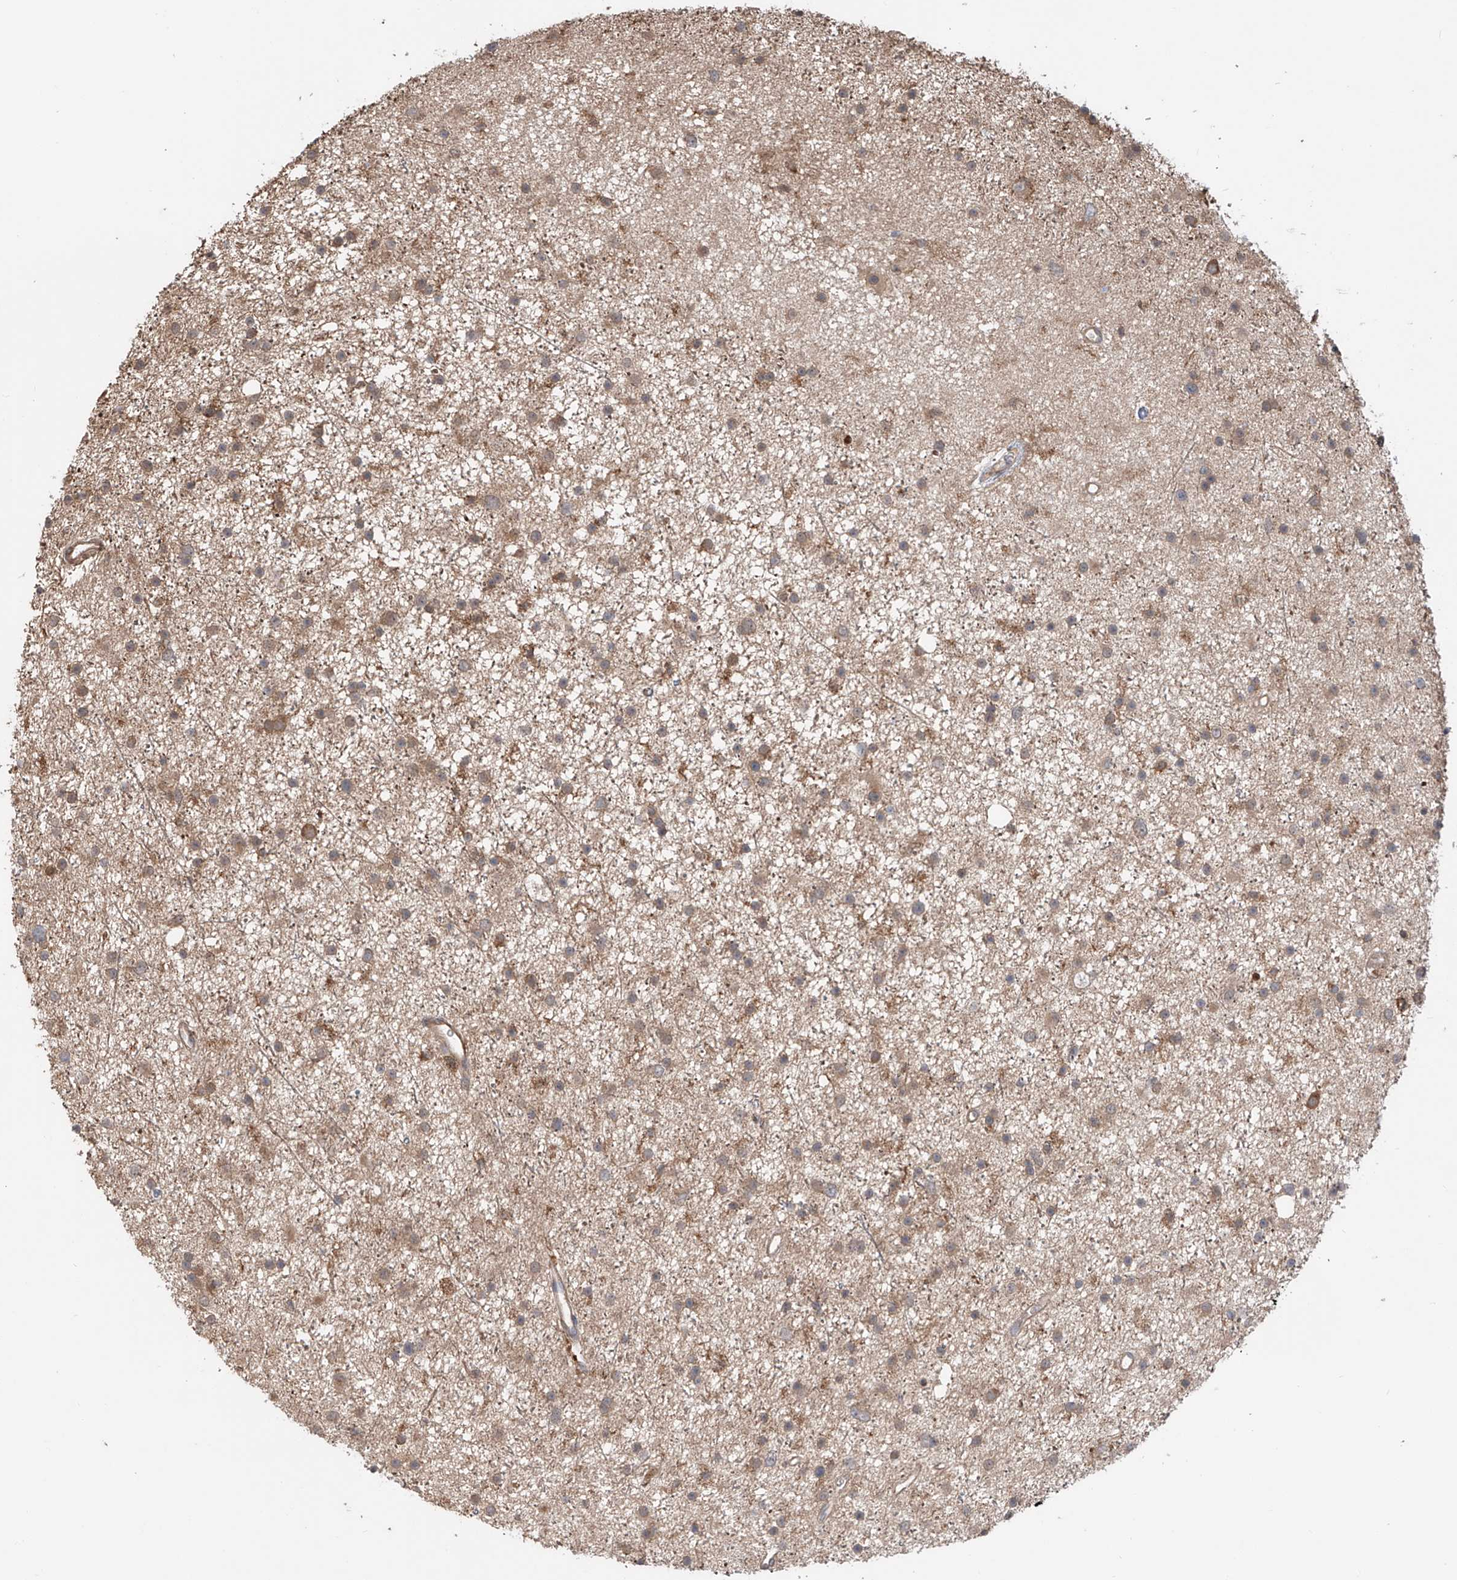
{"staining": {"intensity": "weak", "quantity": "25%-75%", "location": "cytoplasmic/membranous"}, "tissue": "glioma", "cell_type": "Tumor cells", "image_type": "cancer", "snomed": [{"axis": "morphology", "description": "Glioma, malignant, Low grade"}, {"axis": "topography", "description": "Cerebral cortex"}], "caption": "Immunohistochemical staining of human glioma shows low levels of weak cytoplasmic/membranous protein positivity in approximately 25%-75% of tumor cells.", "gene": "HOXC8", "patient": {"sex": "female", "age": 39}}